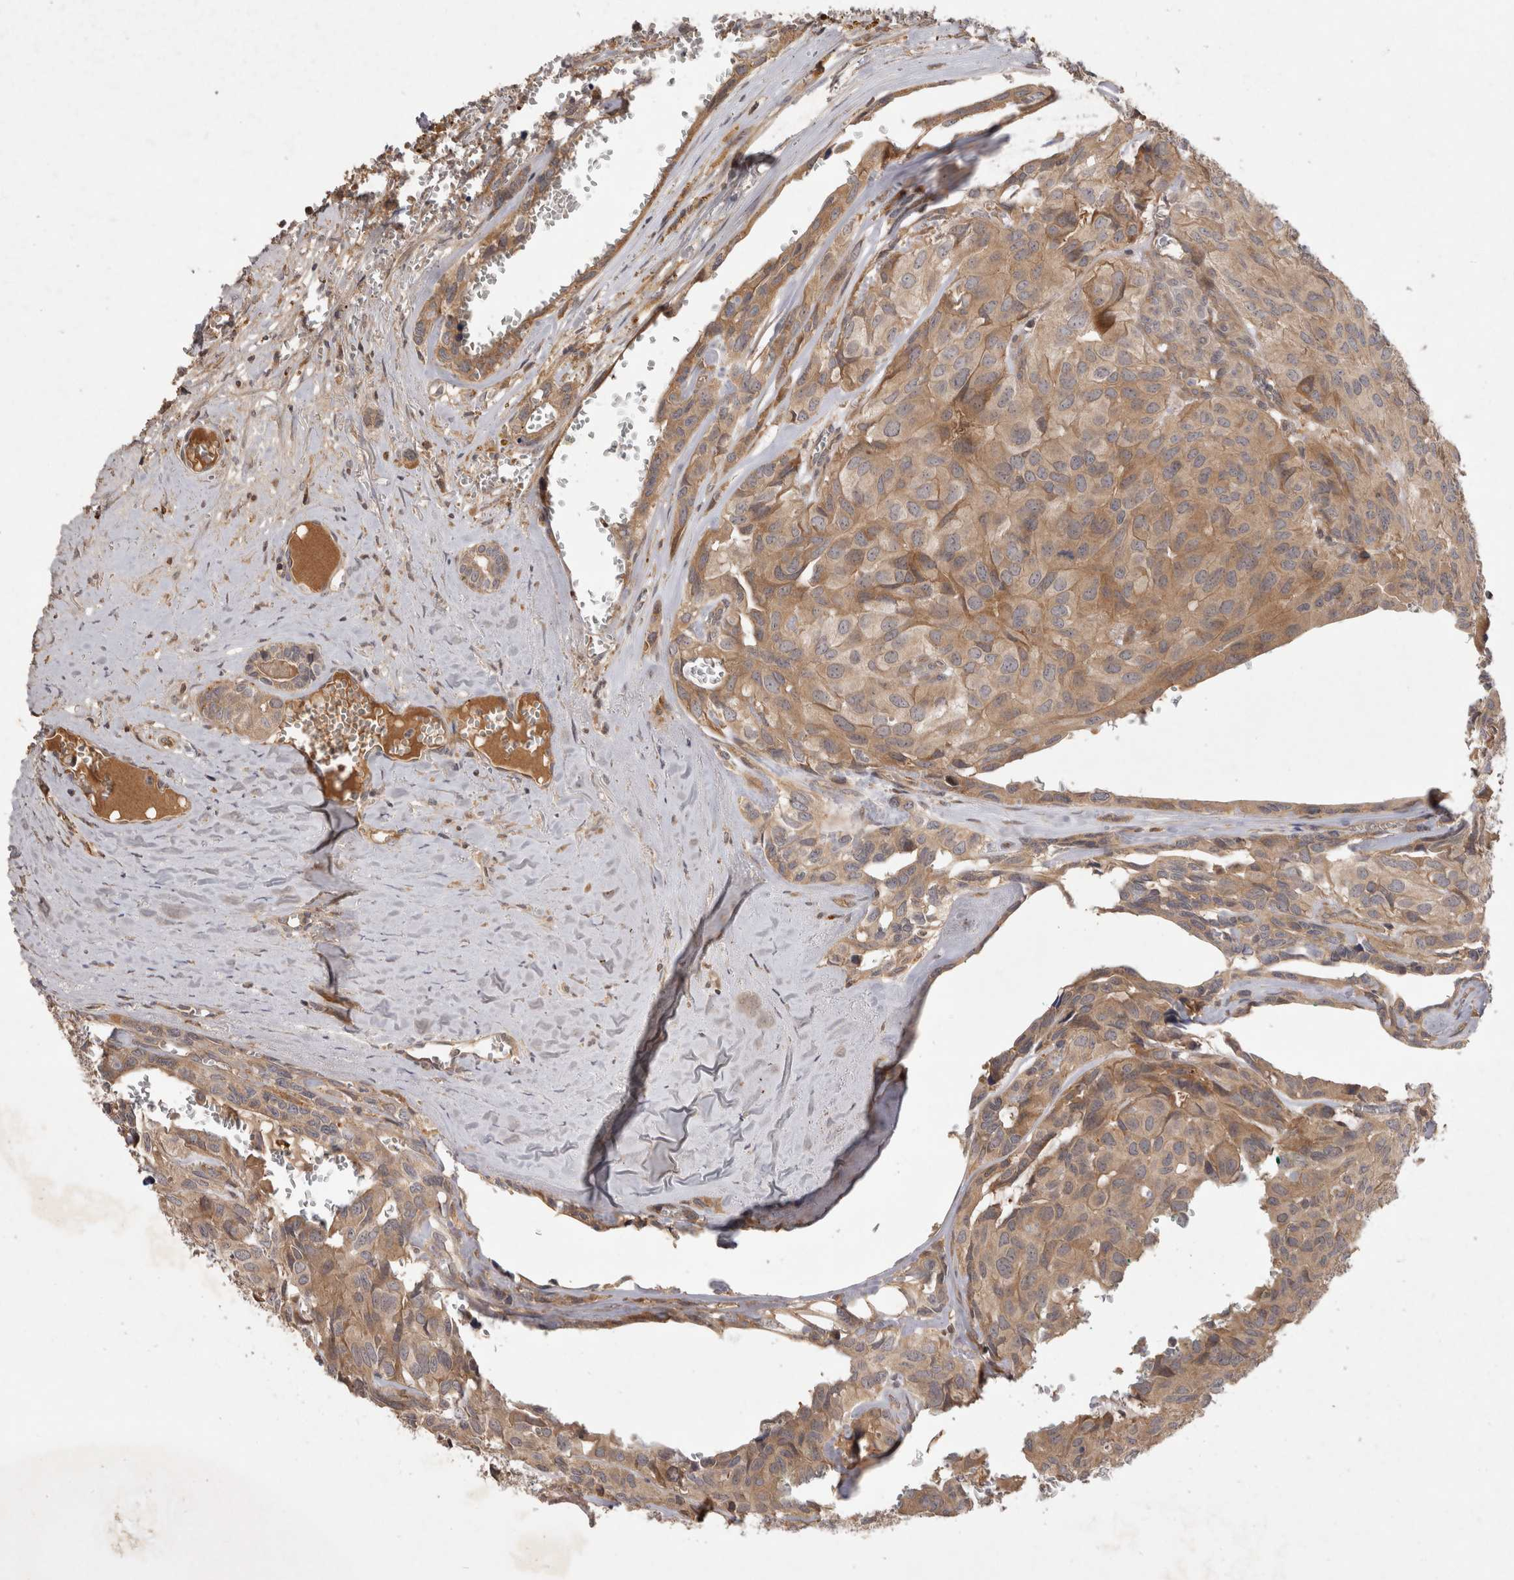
{"staining": {"intensity": "moderate", "quantity": ">75%", "location": "cytoplasmic/membranous"}, "tissue": "head and neck cancer", "cell_type": "Tumor cells", "image_type": "cancer", "snomed": [{"axis": "morphology", "description": "Adenocarcinoma, NOS"}, {"axis": "topography", "description": "Salivary gland, NOS"}, {"axis": "topography", "description": "Head-Neck"}], "caption": "Head and neck cancer (adenocarcinoma) tissue shows moderate cytoplasmic/membranous staining in approximately >75% of tumor cells, visualized by immunohistochemistry.", "gene": "PPP1R42", "patient": {"sex": "female", "age": 76}}